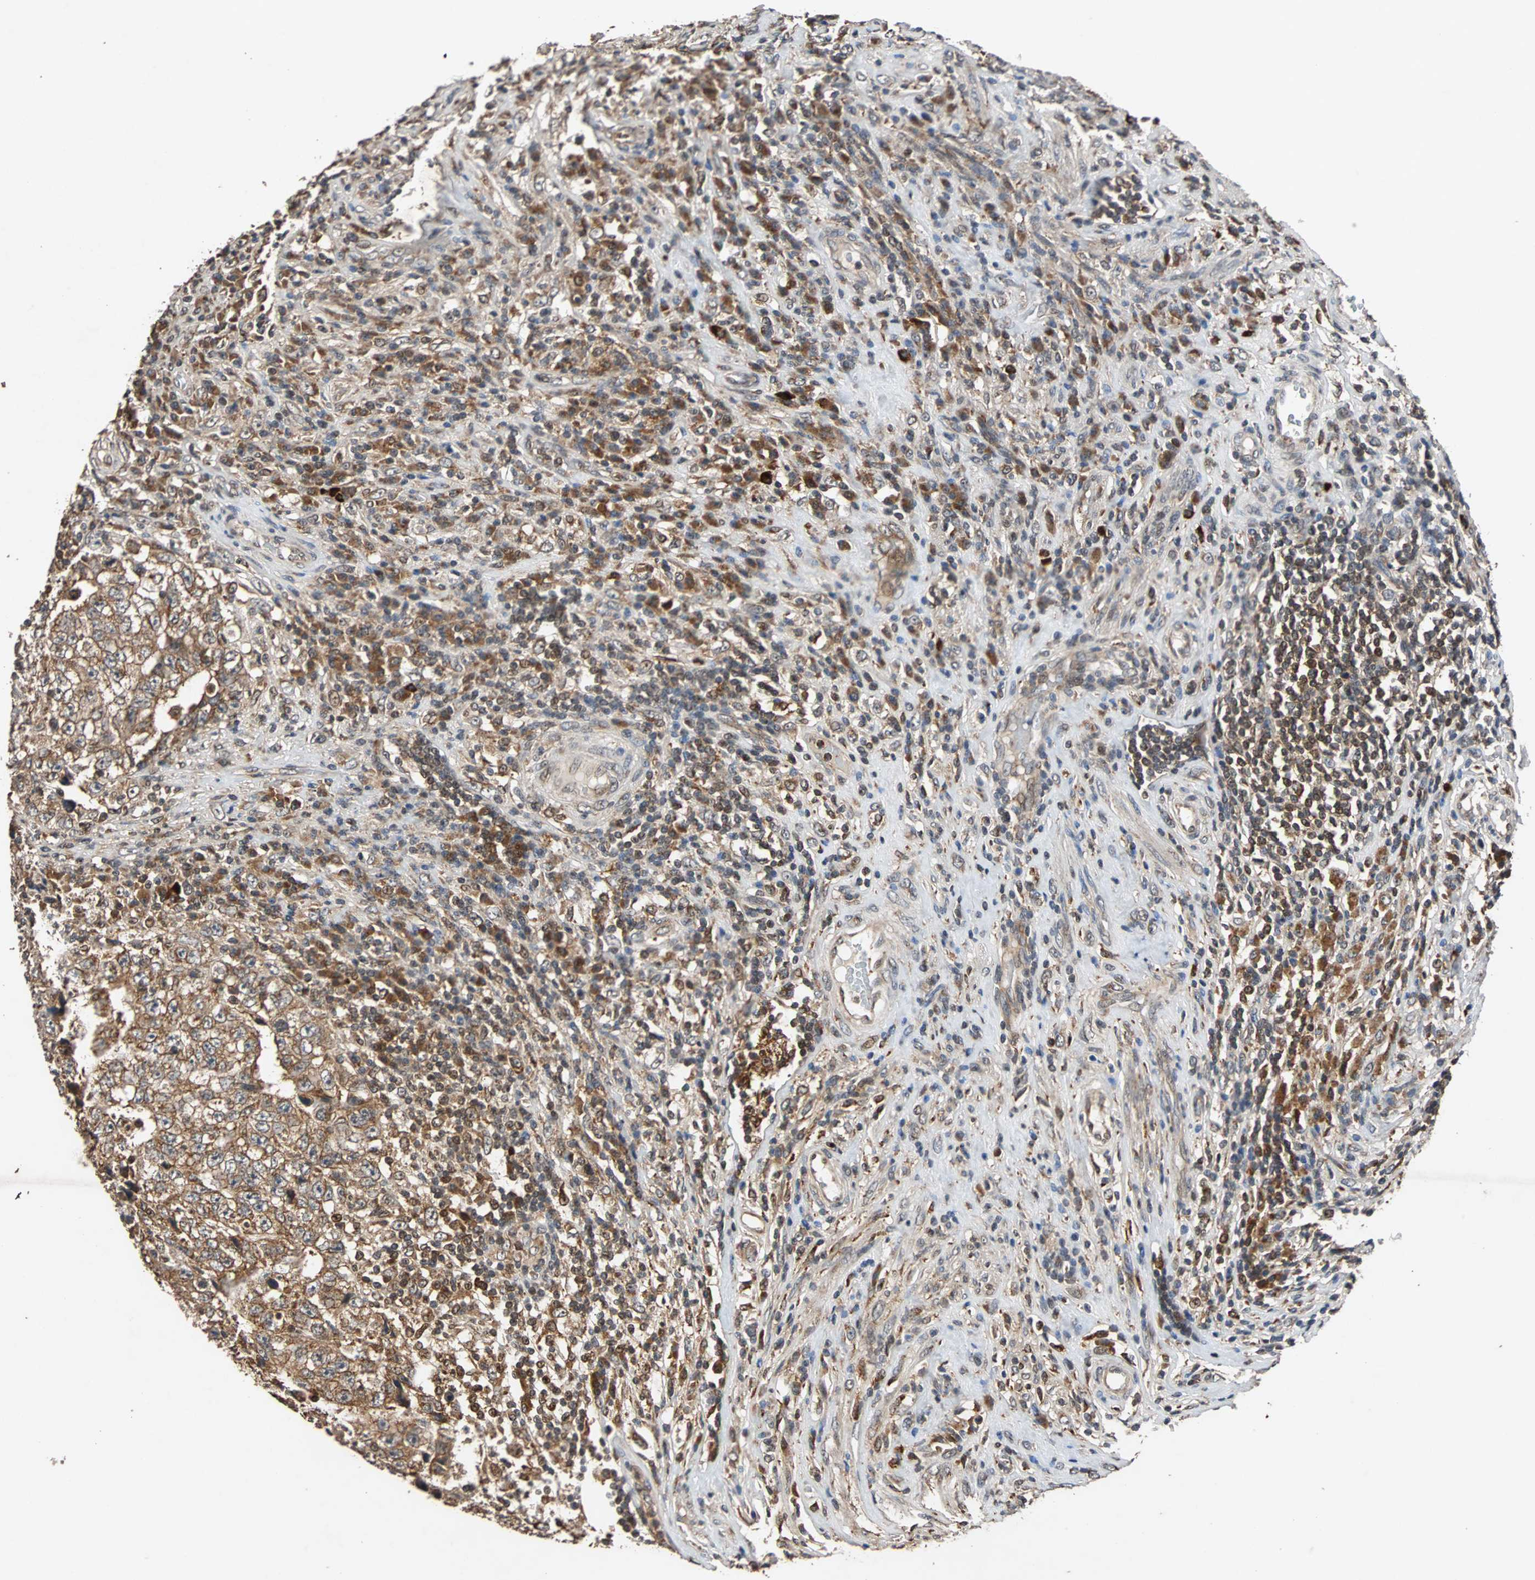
{"staining": {"intensity": "strong", "quantity": ">75%", "location": "cytoplasmic/membranous"}, "tissue": "testis cancer", "cell_type": "Tumor cells", "image_type": "cancer", "snomed": [{"axis": "morphology", "description": "Necrosis, NOS"}, {"axis": "morphology", "description": "Carcinoma, Embryonal, NOS"}, {"axis": "topography", "description": "Testis"}], "caption": "The micrograph demonstrates a brown stain indicating the presence of a protein in the cytoplasmic/membranous of tumor cells in testis cancer.", "gene": "USP31", "patient": {"sex": "male", "age": 19}}